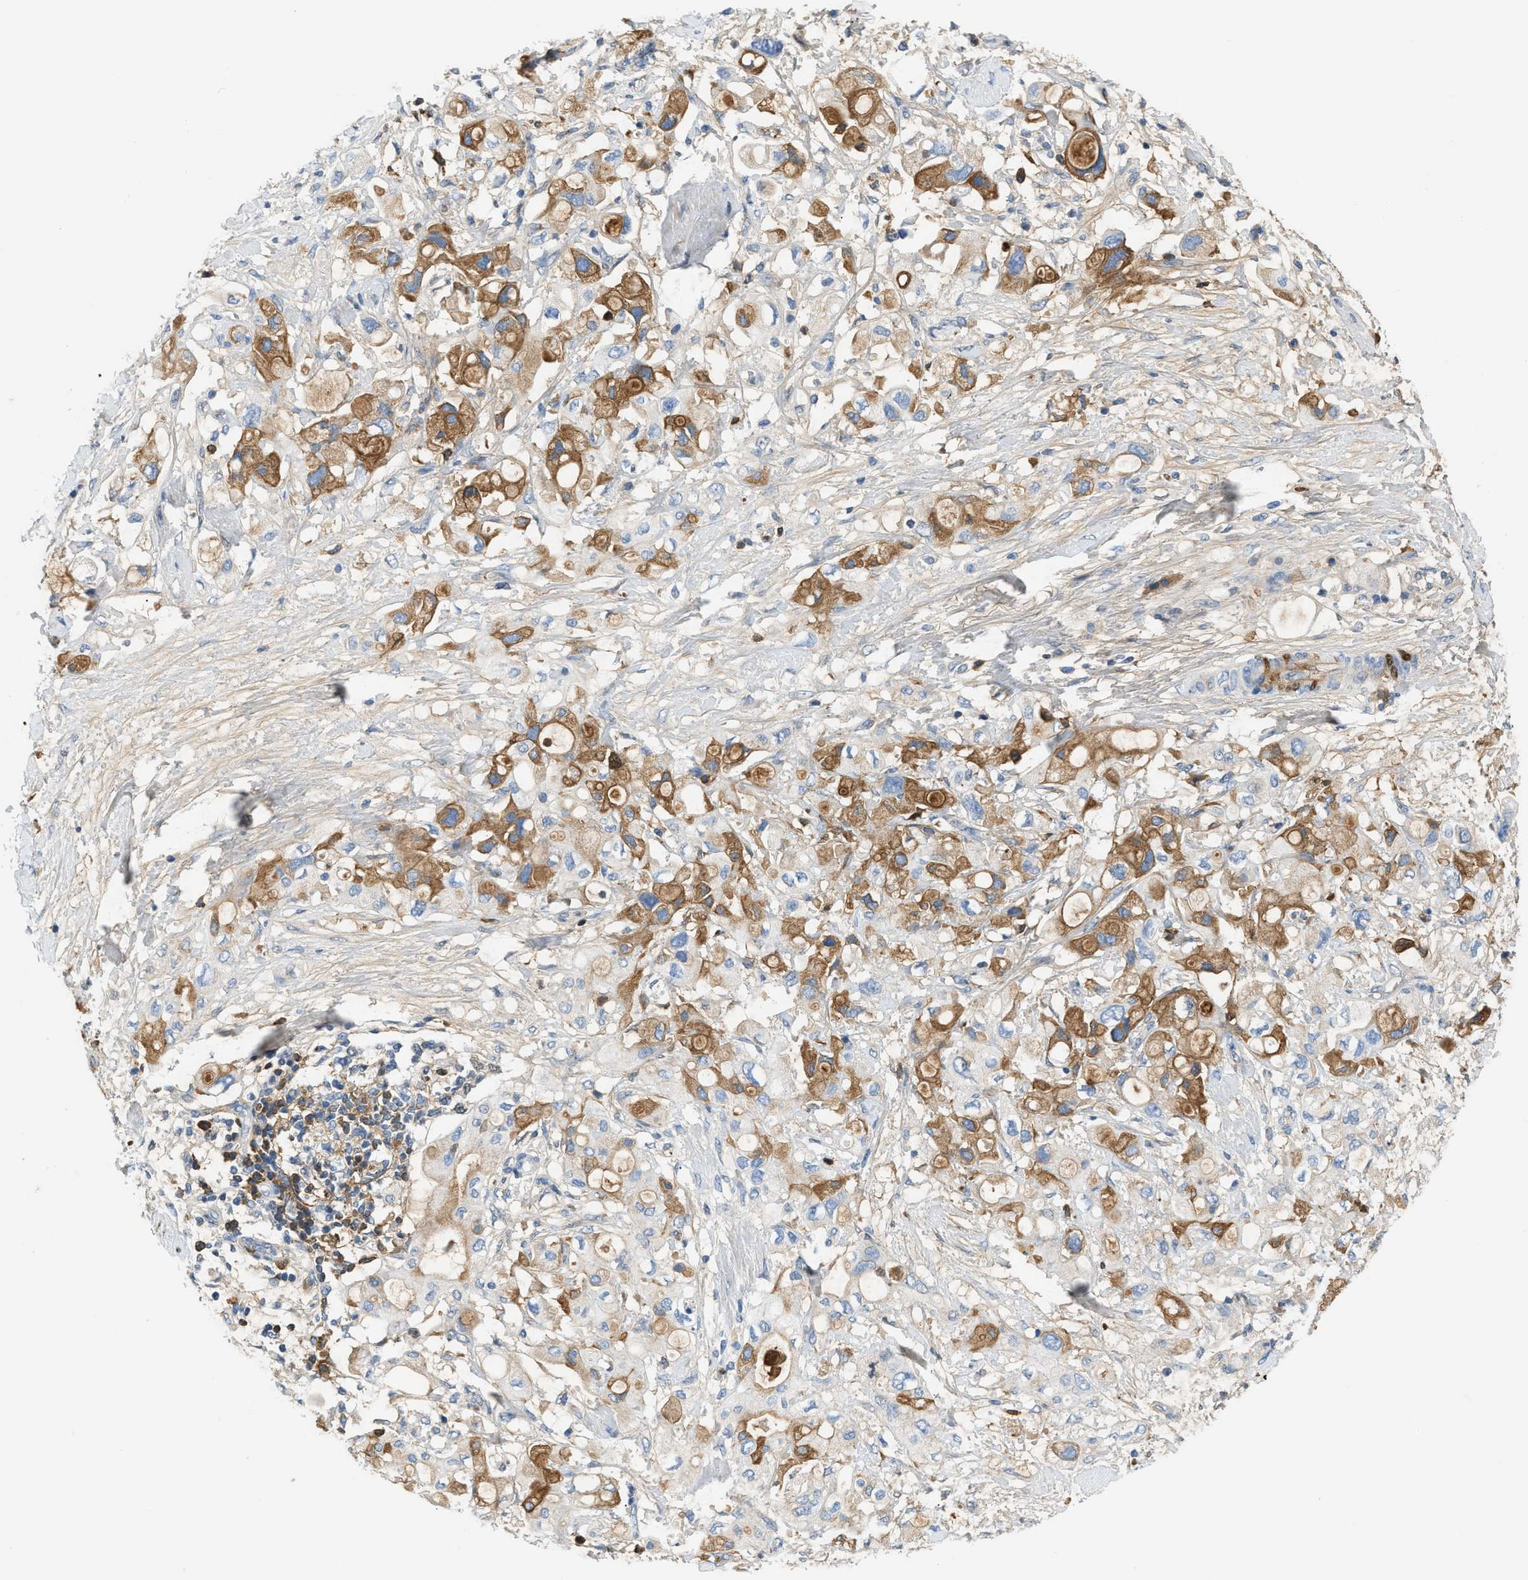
{"staining": {"intensity": "moderate", "quantity": ">75%", "location": "cytoplasmic/membranous"}, "tissue": "pancreatic cancer", "cell_type": "Tumor cells", "image_type": "cancer", "snomed": [{"axis": "morphology", "description": "Adenocarcinoma, NOS"}, {"axis": "topography", "description": "Pancreas"}], "caption": "IHC of human pancreatic cancer (adenocarcinoma) reveals medium levels of moderate cytoplasmic/membranous expression in about >75% of tumor cells.", "gene": "CFI", "patient": {"sex": "female", "age": 56}}